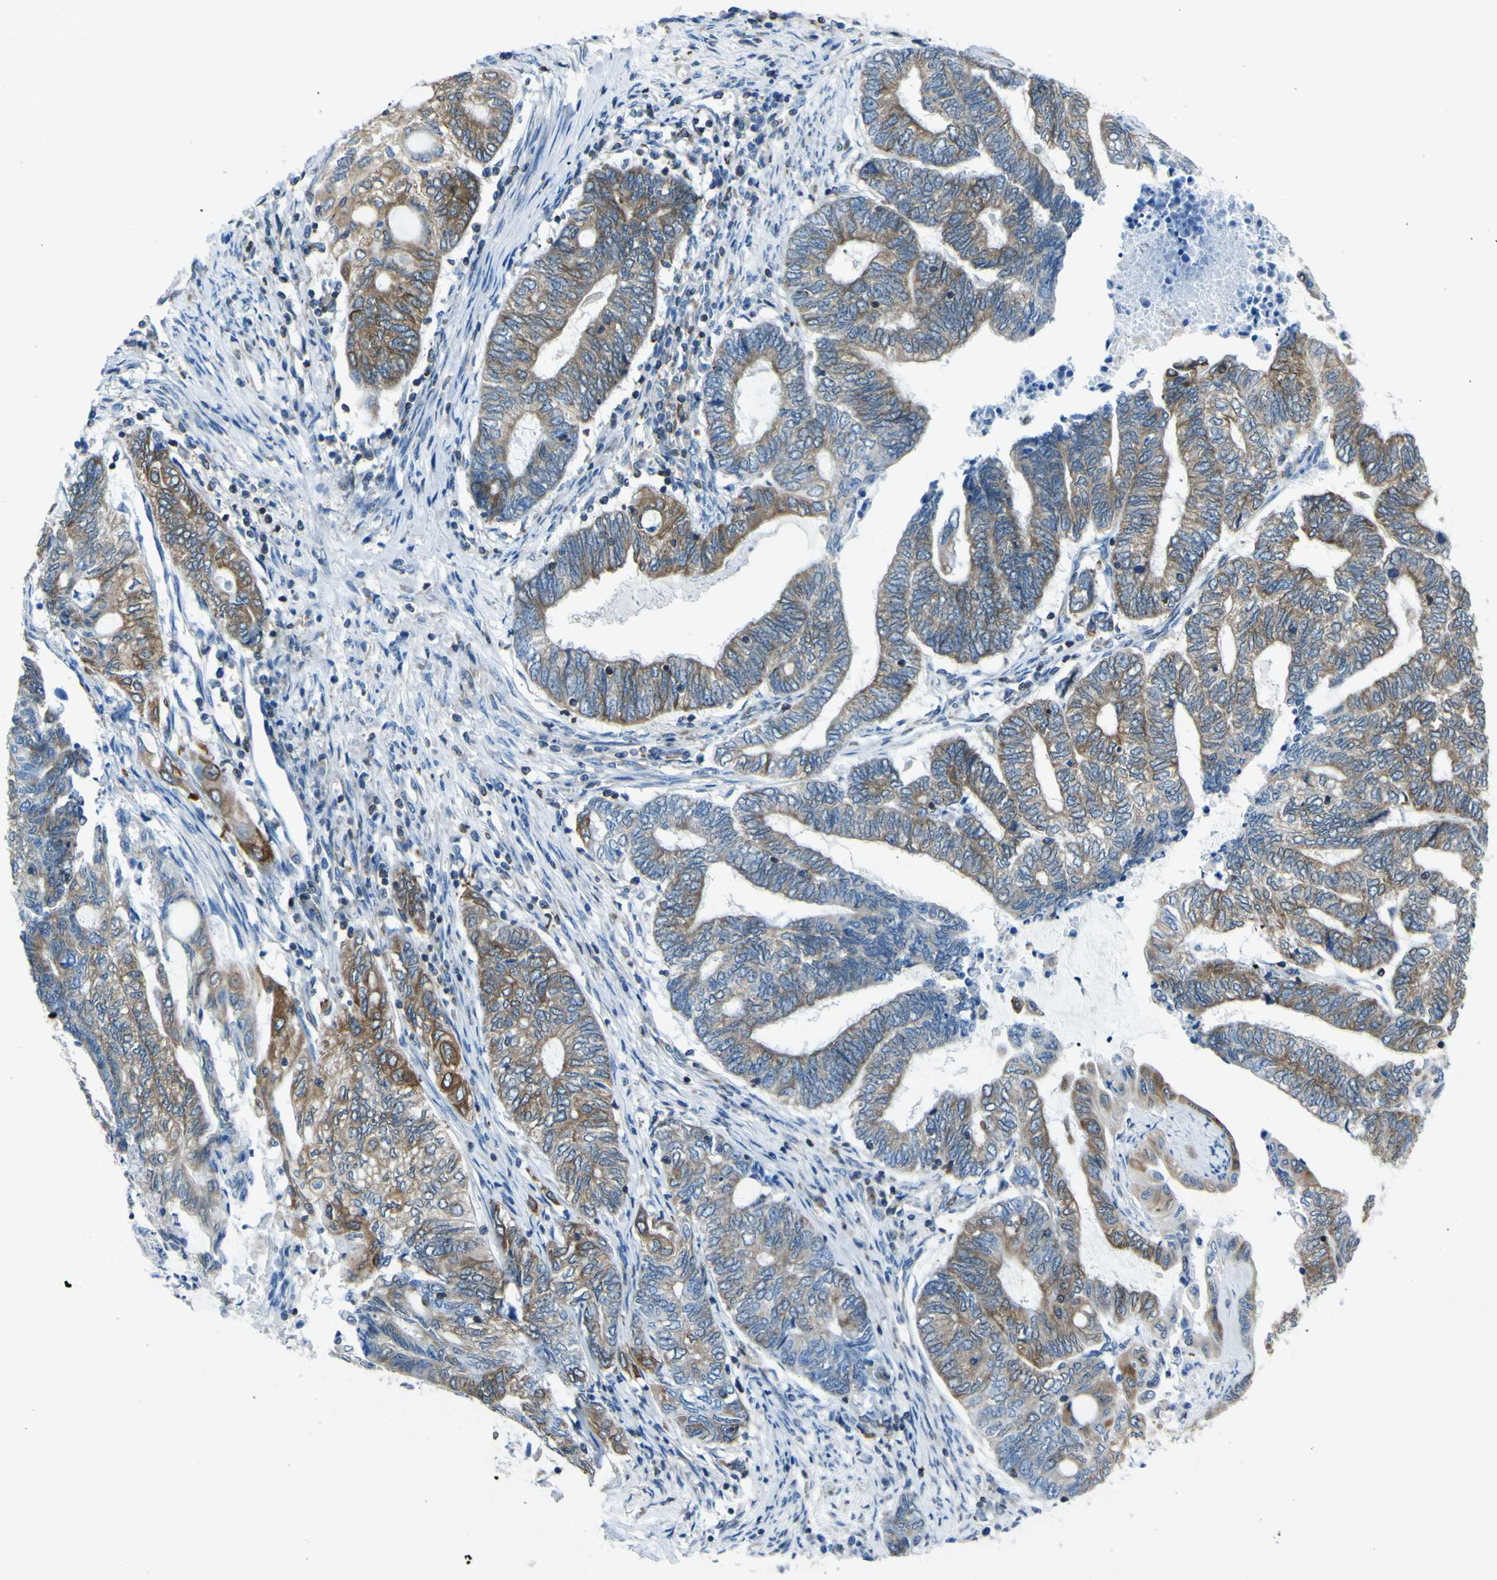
{"staining": {"intensity": "moderate", "quantity": ">75%", "location": "cytoplasmic/membranous"}, "tissue": "endometrial cancer", "cell_type": "Tumor cells", "image_type": "cancer", "snomed": [{"axis": "morphology", "description": "Adenocarcinoma, NOS"}, {"axis": "topography", "description": "Uterus"}, {"axis": "topography", "description": "Endometrium"}], "caption": "Endometrial cancer (adenocarcinoma) stained with a brown dye shows moderate cytoplasmic/membranous positive staining in approximately >75% of tumor cells.", "gene": "STIM1", "patient": {"sex": "female", "age": 70}}